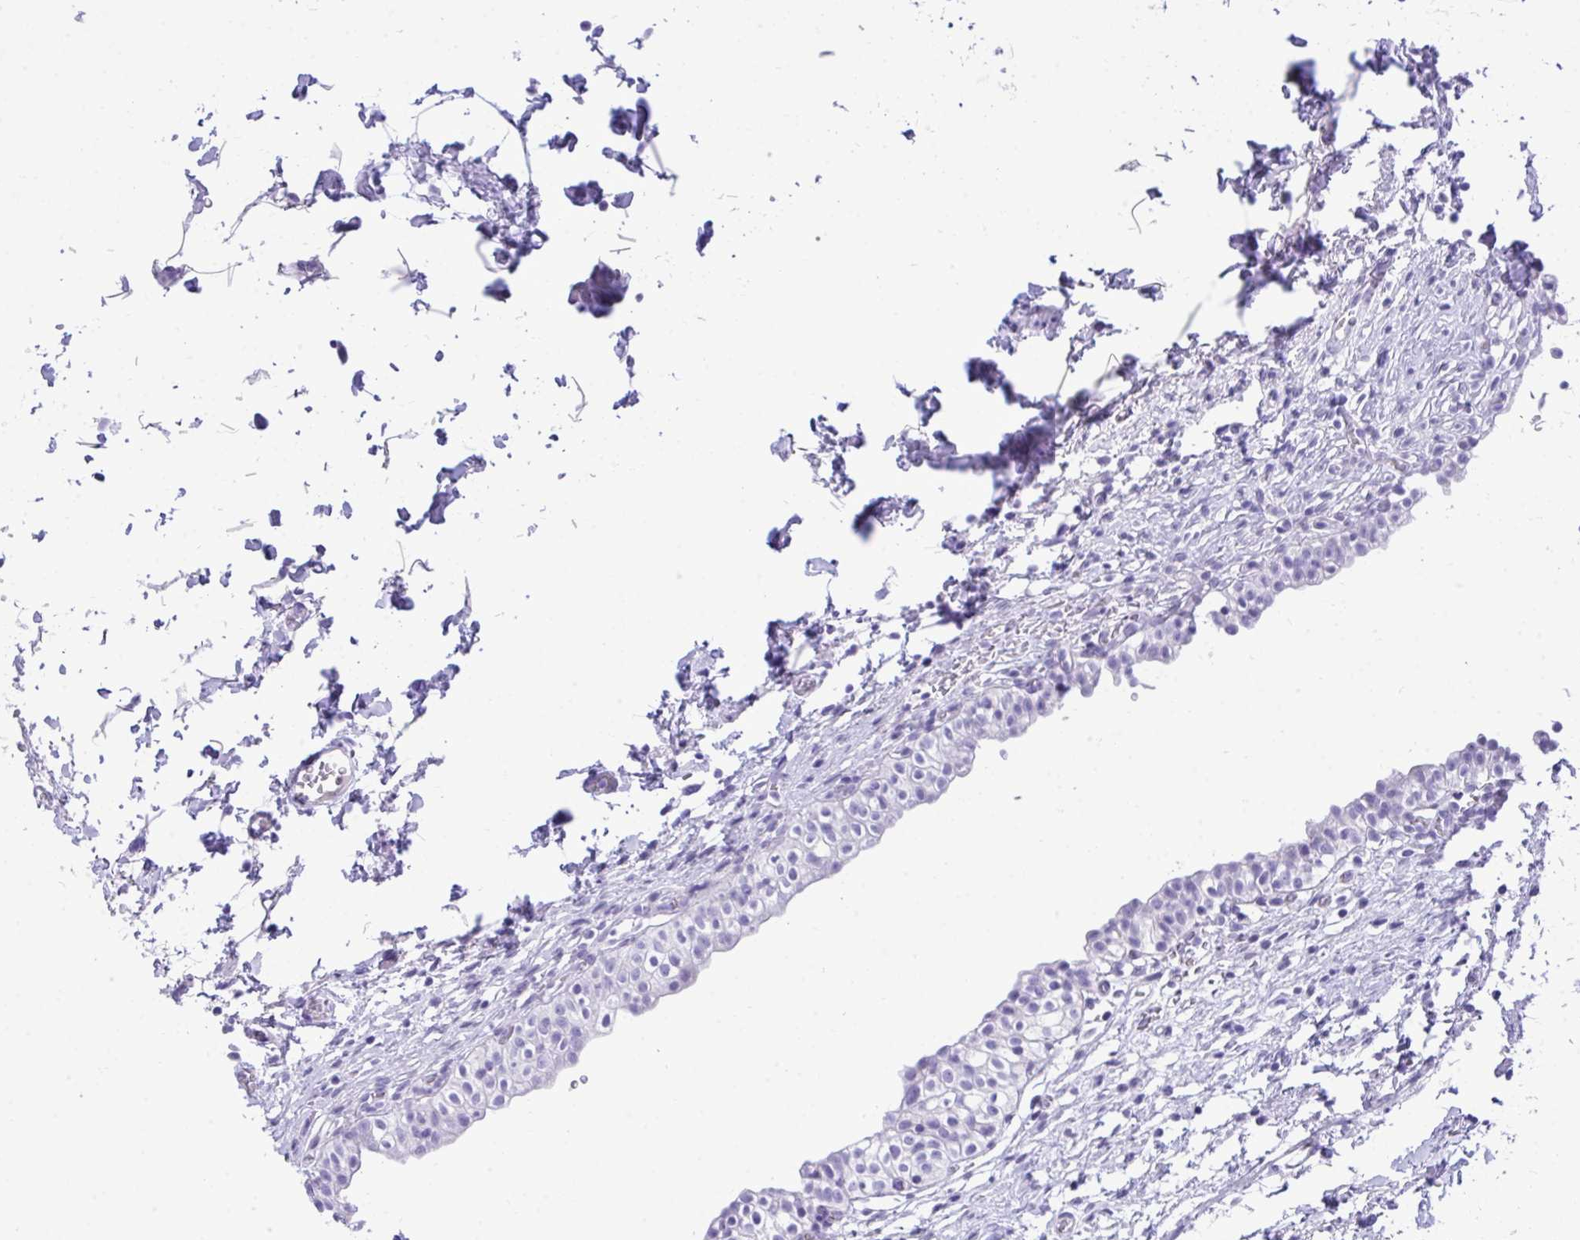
{"staining": {"intensity": "negative", "quantity": "none", "location": "none"}, "tissue": "urinary bladder", "cell_type": "Urothelial cells", "image_type": "normal", "snomed": [{"axis": "morphology", "description": "Normal tissue, NOS"}, {"axis": "topography", "description": "Urinary bladder"}, {"axis": "topography", "description": "Peripheral nerve tissue"}], "caption": "There is no significant expression in urothelial cells of urinary bladder. The staining is performed using DAB brown chromogen with nuclei counter-stained in using hematoxylin.", "gene": "PGM2L1", "patient": {"sex": "male", "age": 55}}